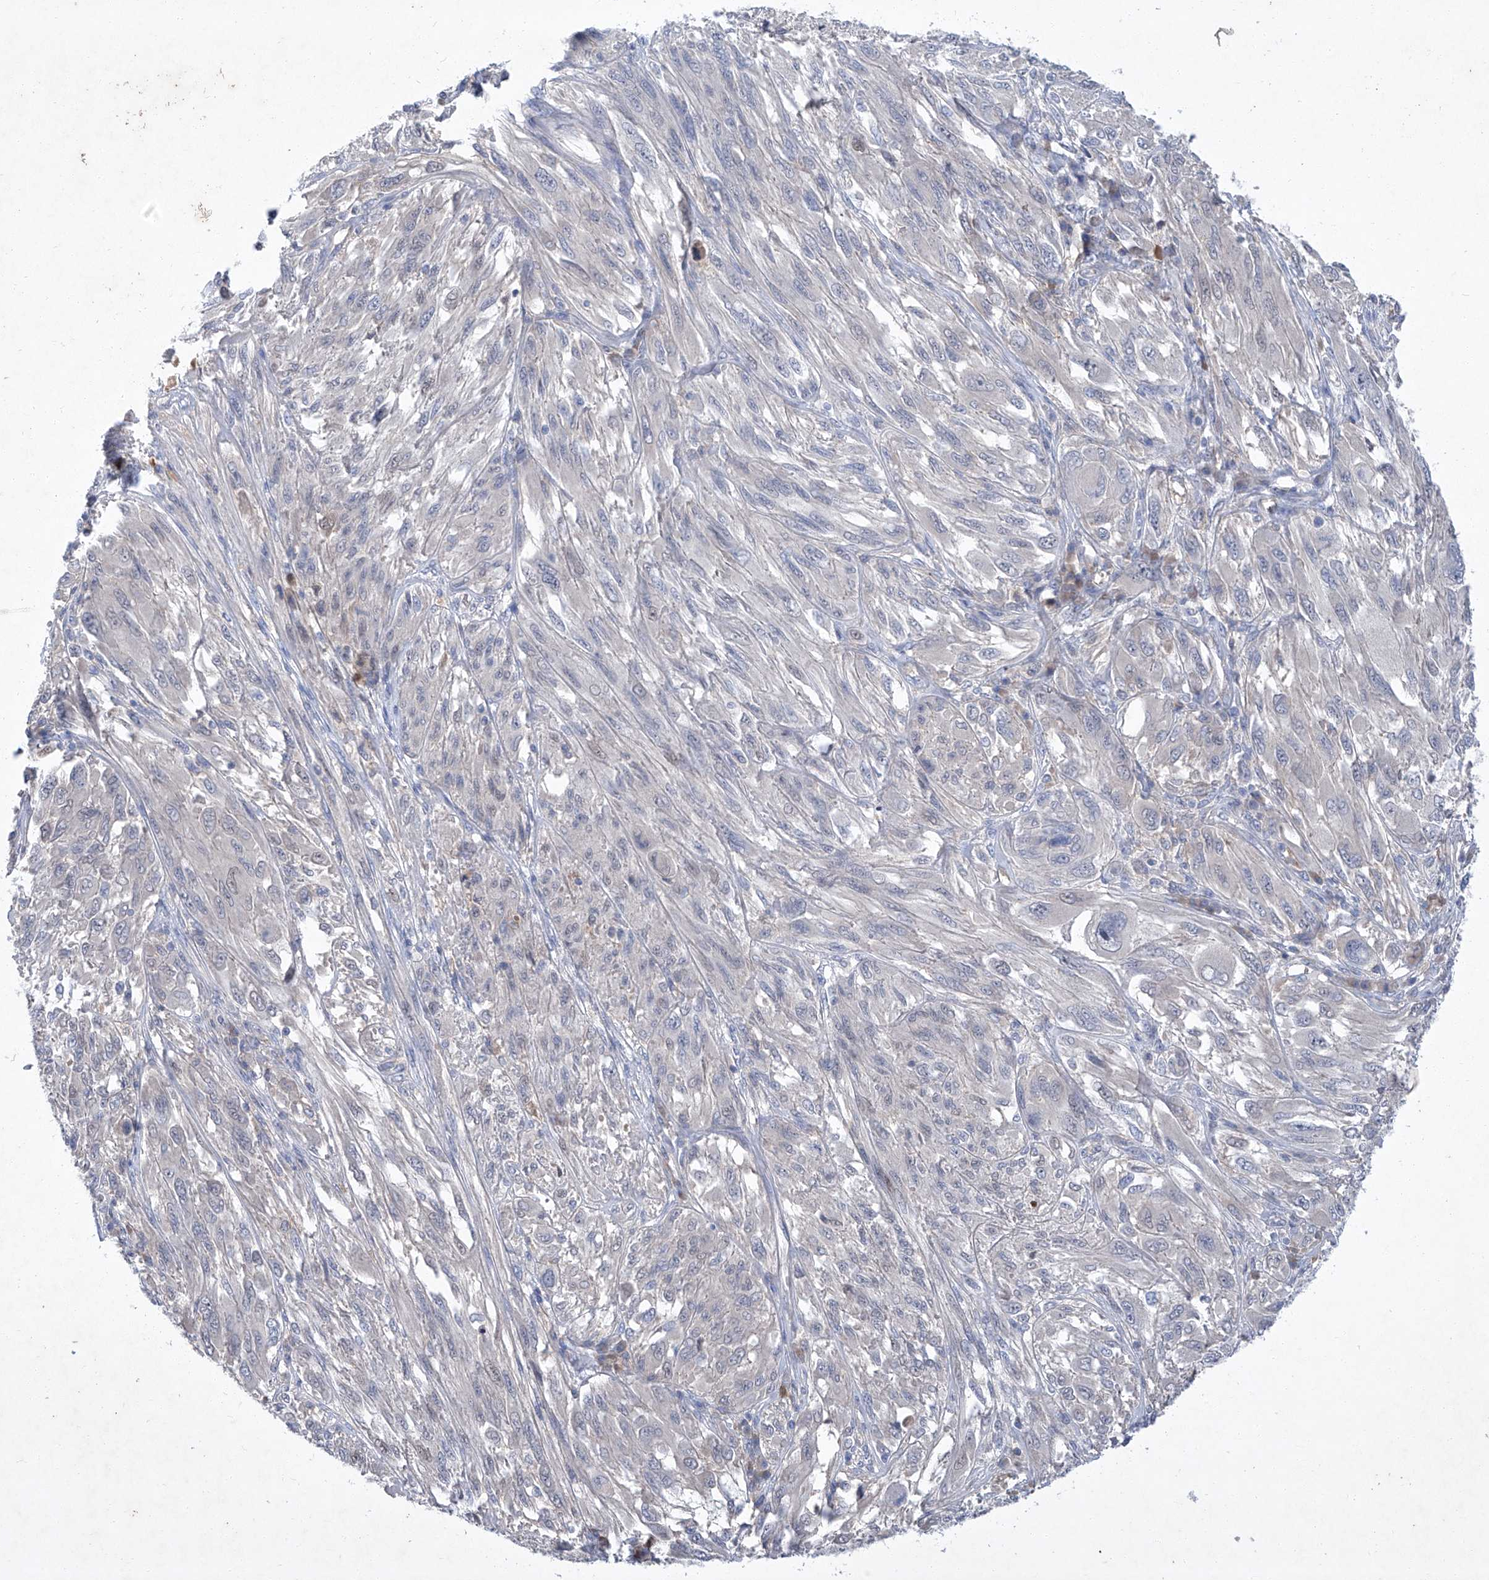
{"staining": {"intensity": "negative", "quantity": "none", "location": "none"}, "tissue": "melanoma", "cell_type": "Tumor cells", "image_type": "cancer", "snomed": [{"axis": "morphology", "description": "Malignant melanoma, NOS"}, {"axis": "topography", "description": "Skin"}], "caption": "There is no significant positivity in tumor cells of malignant melanoma. The staining is performed using DAB brown chromogen with nuclei counter-stained in using hematoxylin.", "gene": "SBK2", "patient": {"sex": "female", "age": 91}}